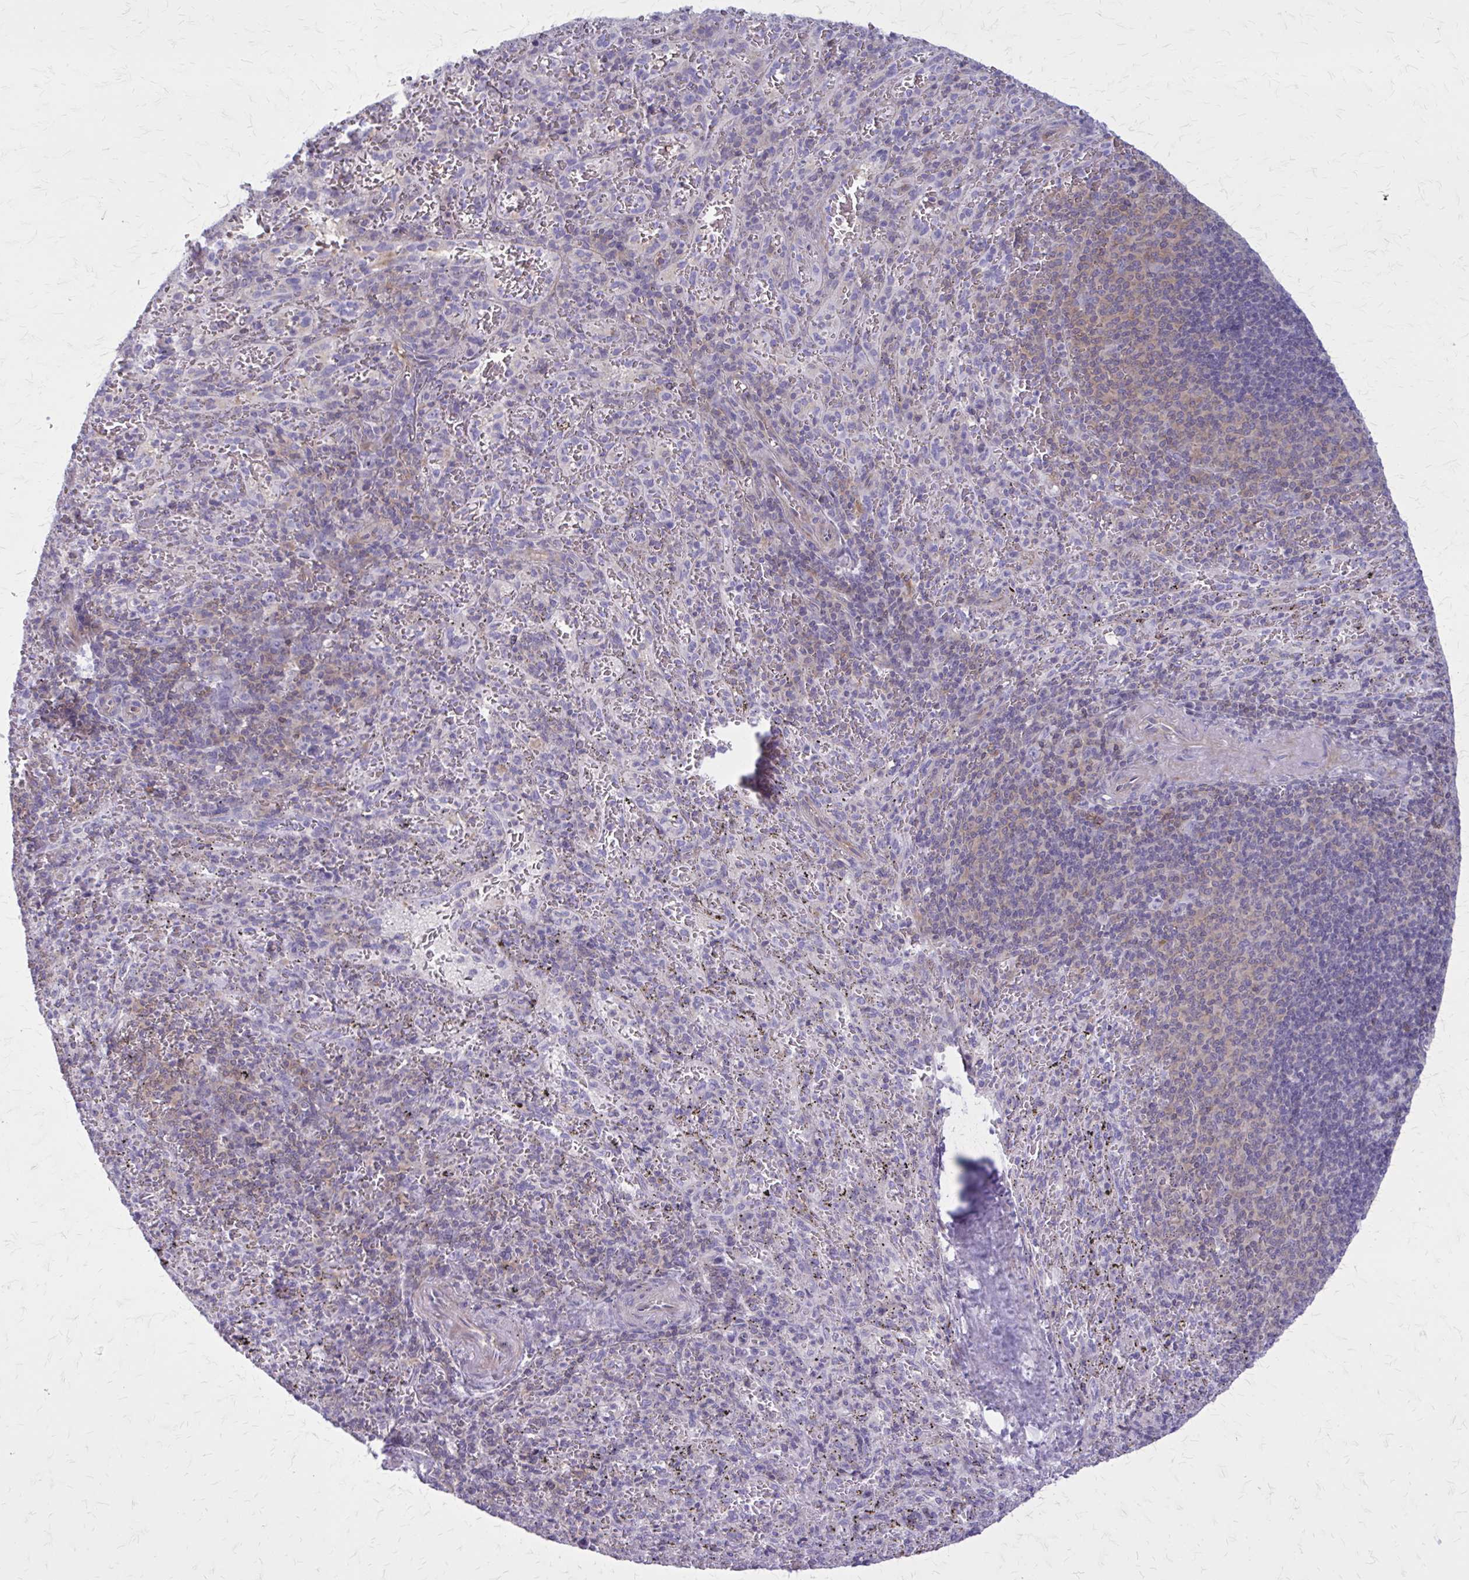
{"staining": {"intensity": "negative", "quantity": "none", "location": "none"}, "tissue": "spleen", "cell_type": "Cells in red pulp", "image_type": "normal", "snomed": [{"axis": "morphology", "description": "Normal tissue, NOS"}, {"axis": "topography", "description": "Spleen"}], "caption": "The immunohistochemistry (IHC) photomicrograph has no significant expression in cells in red pulp of spleen. (Brightfield microscopy of DAB IHC at high magnification).", "gene": "PITPNM1", "patient": {"sex": "male", "age": 57}}